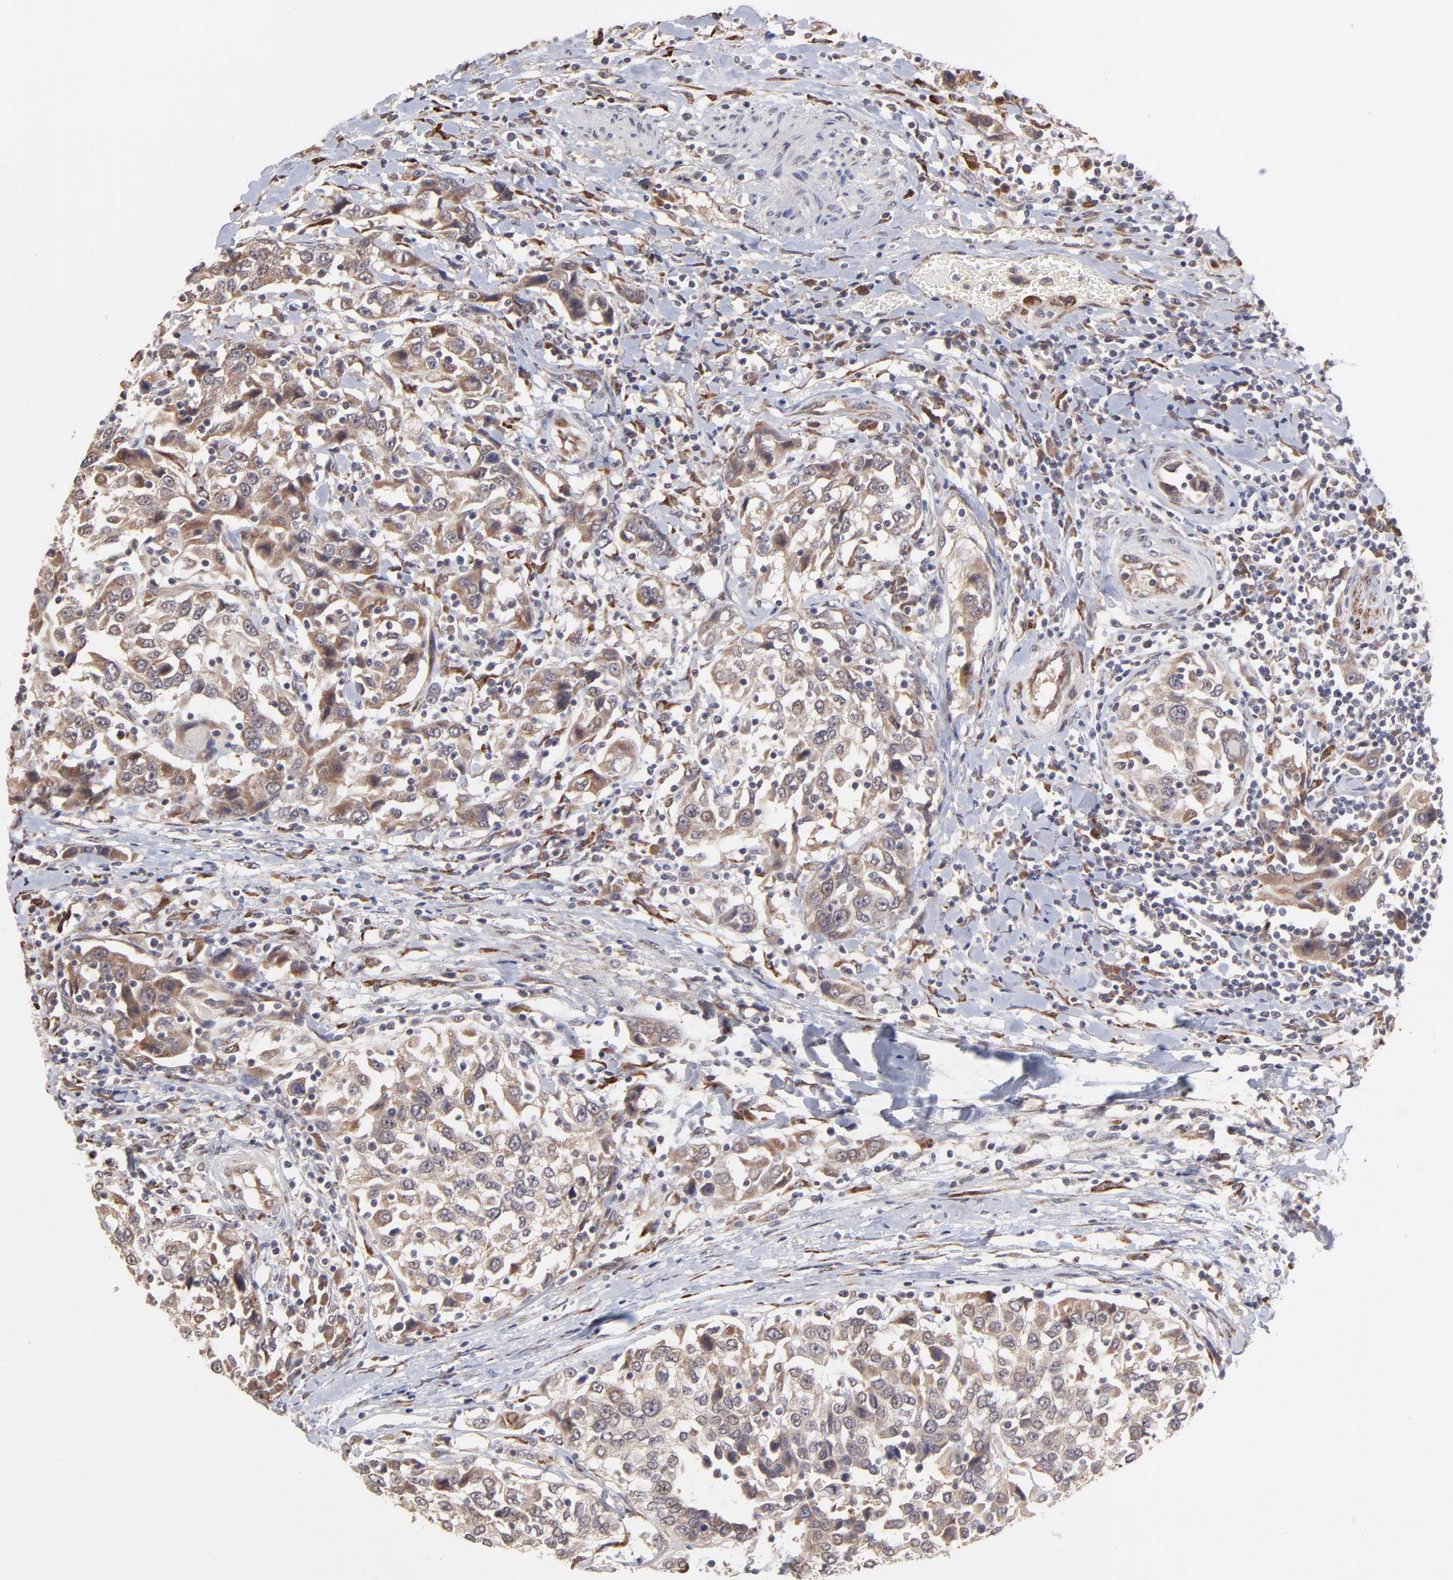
{"staining": {"intensity": "moderate", "quantity": ">75%", "location": "cytoplasmic/membranous"}, "tissue": "urothelial cancer", "cell_type": "Tumor cells", "image_type": "cancer", "snomed": [{"axis": "morphology", "description": "Urothelial carcinoma, High grade"}, {"axis": "topography", "description": "Urinary bladder"}], "caption": "An image of human urothelial cancer stained for a protein reveals moderate cytoplasmic/membranous brown staining in tumor cells.", "gene": "CHL1", "patient": {"sex": "female", "age": 80}}